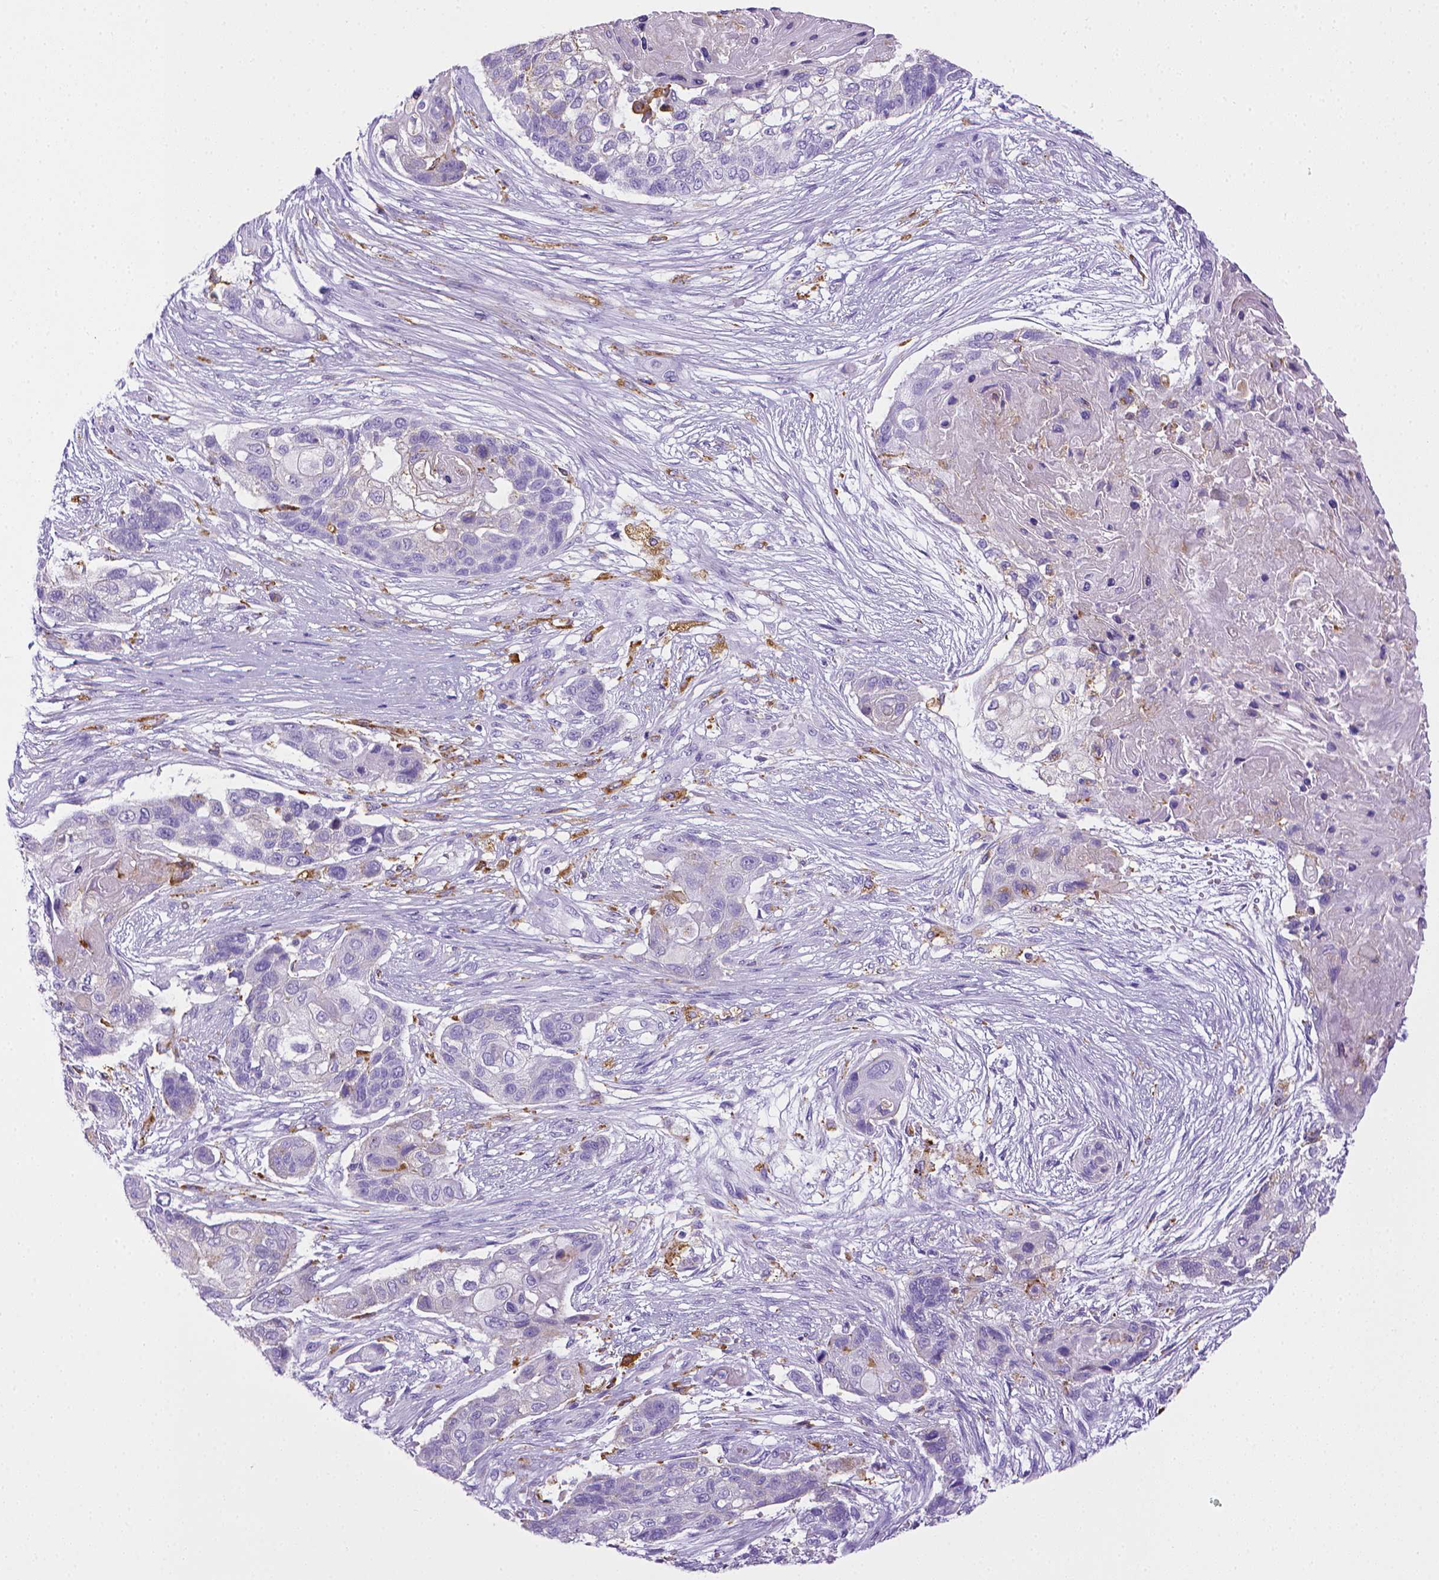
{"staining": {"intensity": "negative", "quantity": "none", "location": "none"}, "tissue": "lung cancer", "cell_type": "Tumor cells", "image_type": "cancer", "snomed": [{"axis": "morphology", "description": "Squamous cell carcinoma, NOS"}, {"axis": "topography", "description": "Lung"}], "caption": "An image of lung squamous cell carcinoma stained for a protein displays no brown staining in tumor cells.", "gene": "CD68", "patient": {"sex": "male", "age": 69}}